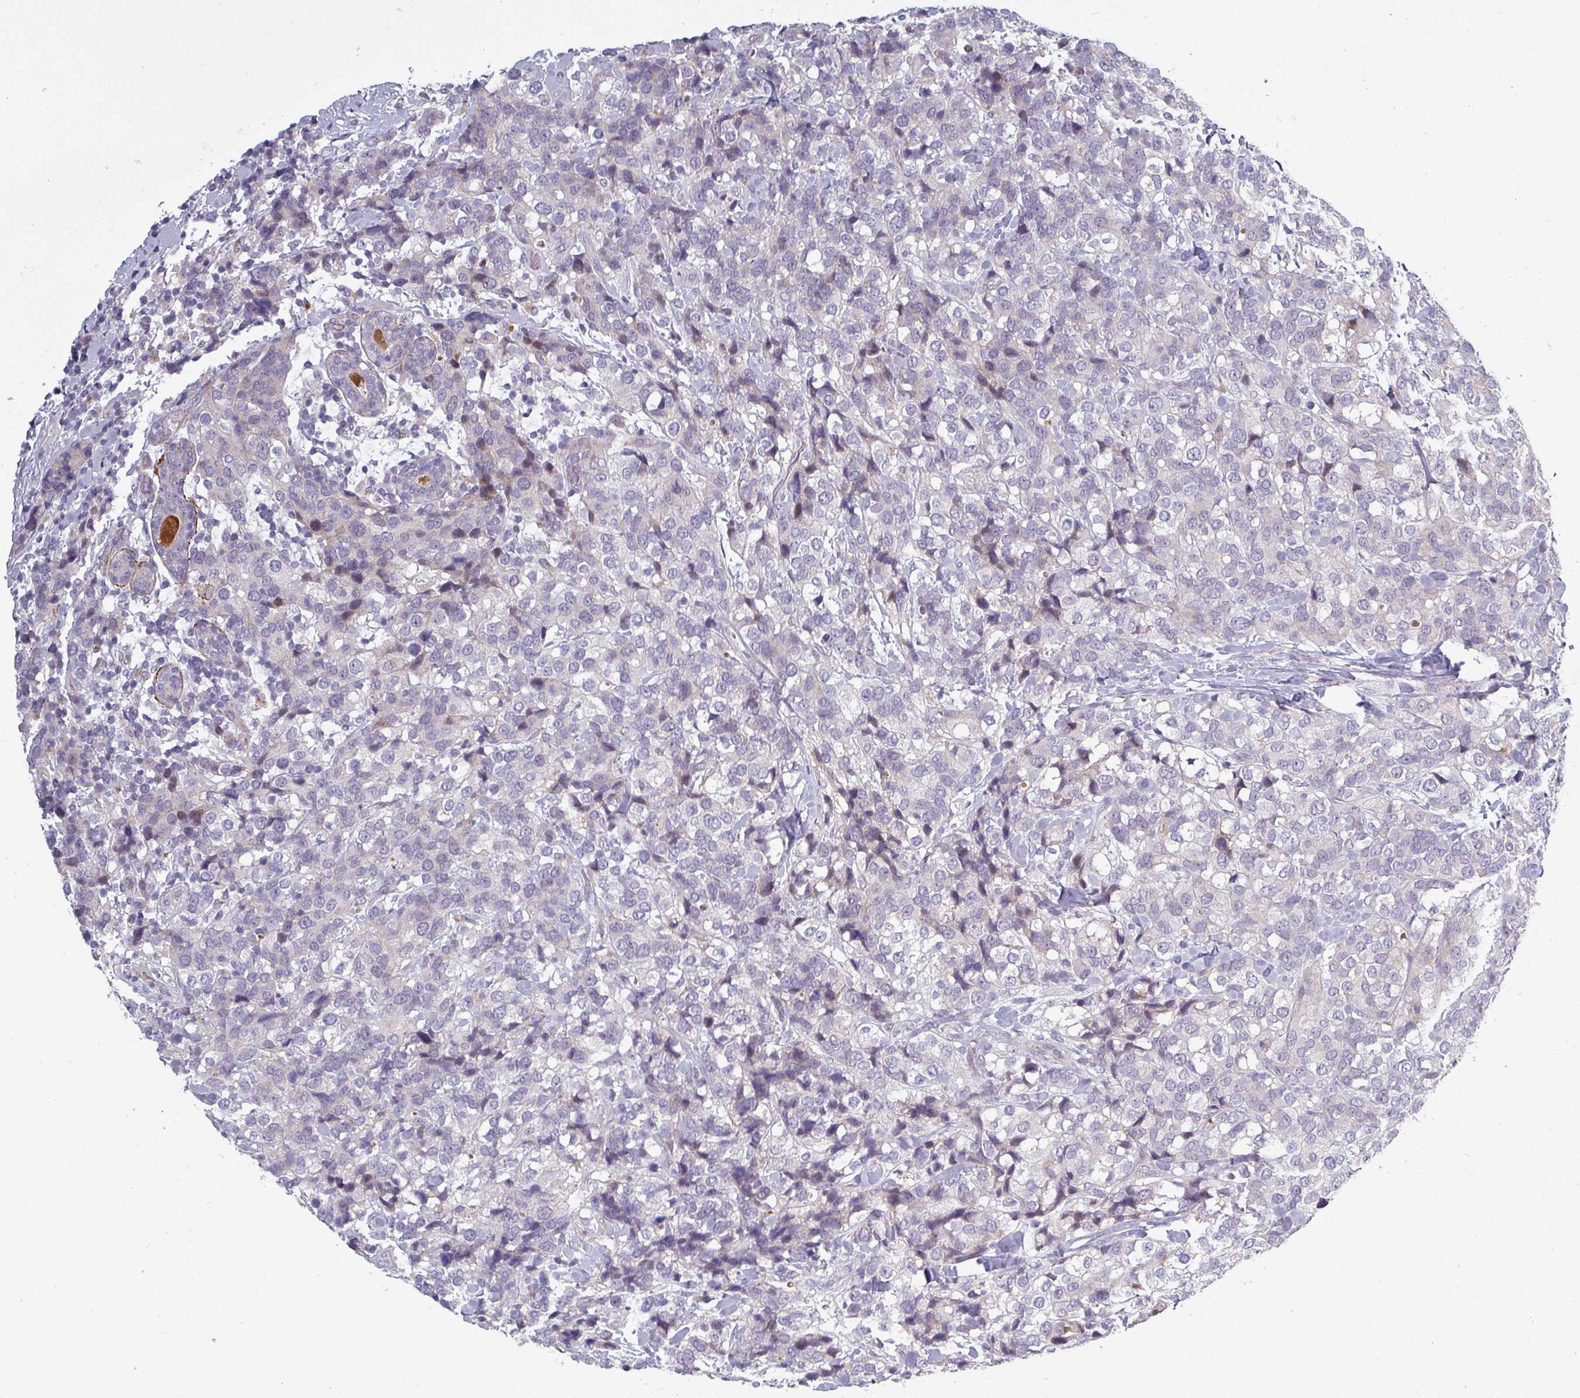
{"staining": {"intensity": "negative", "quantity": "none", "location": "none"}, "tissue": "breast cancer", "cell_type": "Tumor cells", "image_type": "cancer", "snomed": [{"axis": "morphology", "description": "Lobular carcinoma"}, {"axis": "topography", "description": "Breast"}], "caption": "The photomicrograph demonstrates no significant expression in tumor cells of breast cancer.", "gene": "C2orf16", "patient": {"sex": "female", "age": 59}}